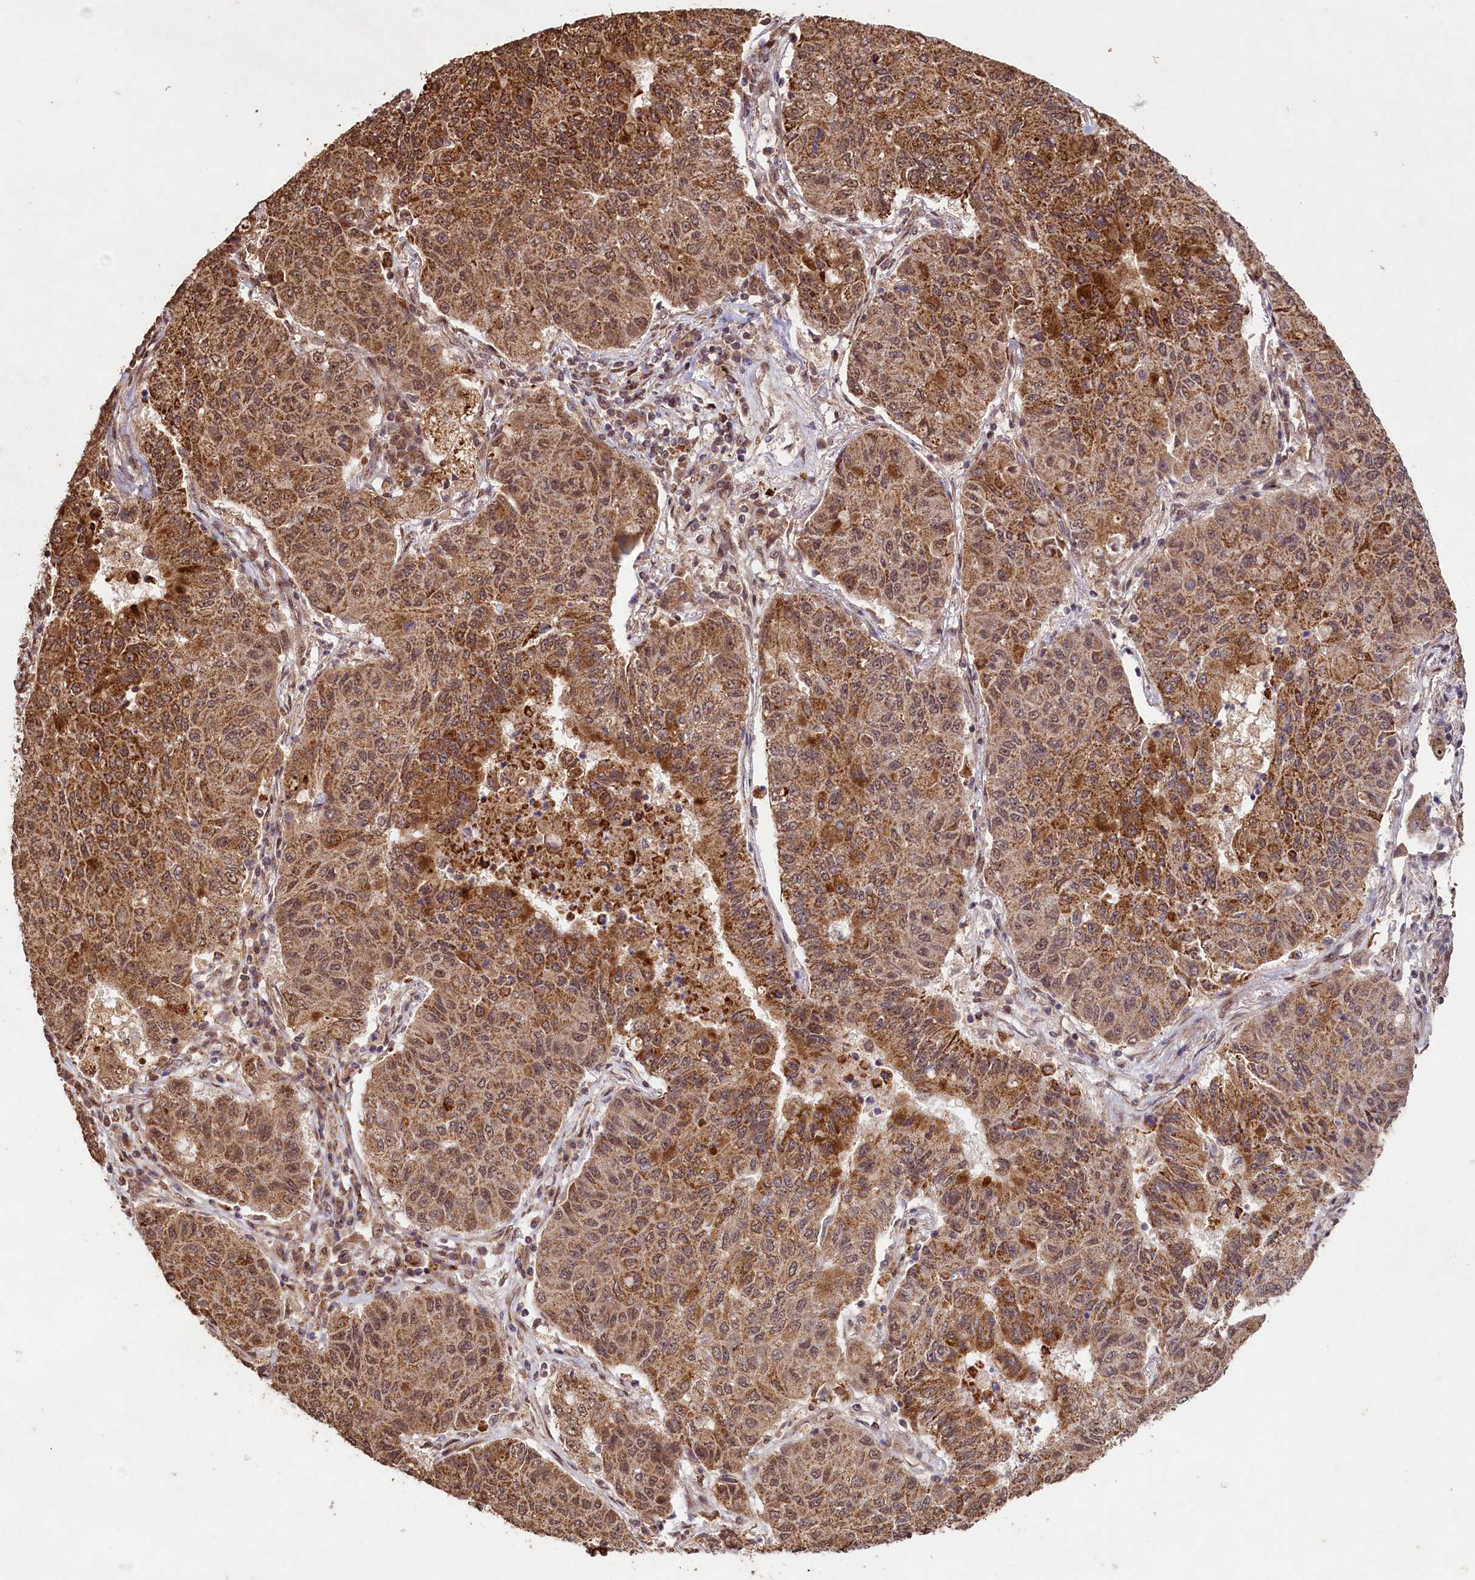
{"staining": {"intensity": "moderate", "quantity": ">75%", "location": "cytoplasmic/membranous,nuclear"}, "tissue": "lung cancer", "cell_type": "Tumor cells", "image_type": "cancer", "snomed": [{"axis": "morphology", "description": "Squamous cell carcinoma, NOS"}, {"axis": "topography", "description": "Lung"}], "caption": "About >75% of tumor cells in human squamous cell carcinoma (lung) show moderate cytoplasmic/membranous and nuclear protein staining as visualized by brown immunohistochemical staining.", "gene": "SHPRH", "patient": {"sex": "male", "age": 74}}